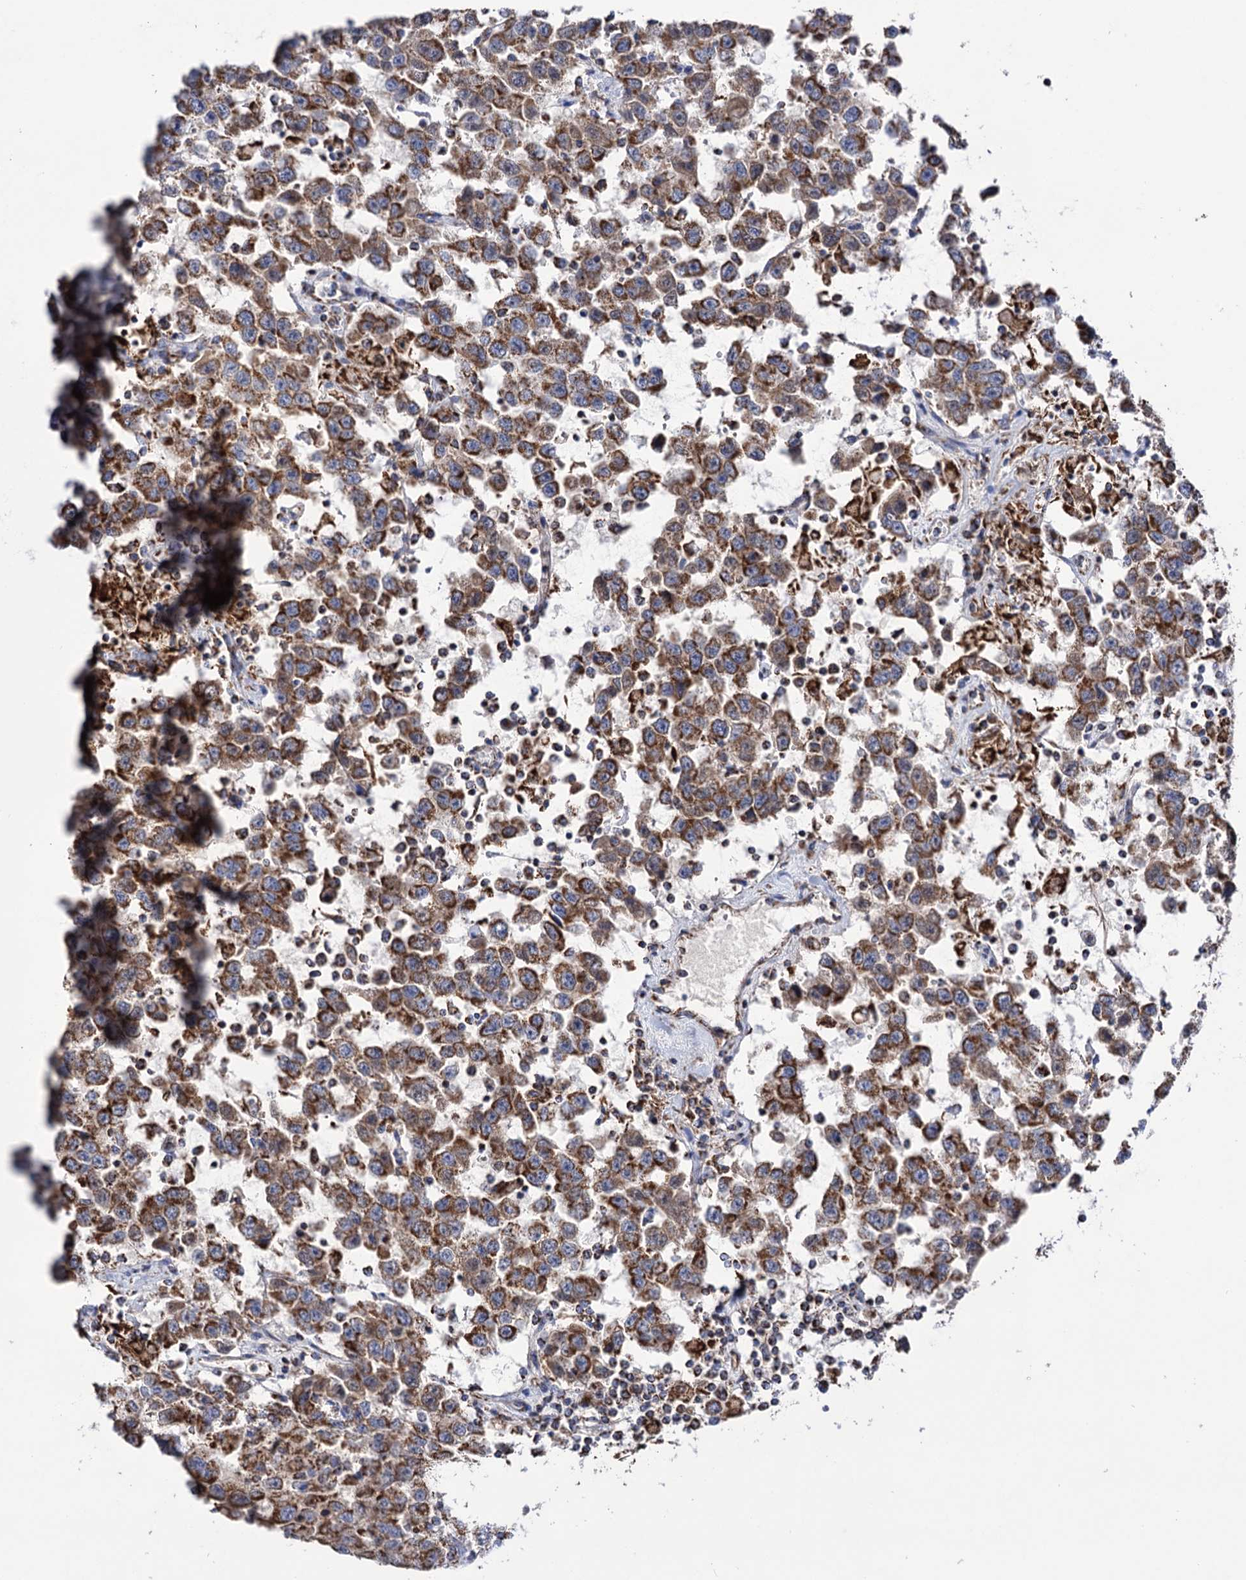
{"staining": {"intensity": "strong", "quantity": ">75%", "location": "cytoplasmic/membranous"}, "tissue": "testis cancer", "cell_type": "Tumor cells", "image_type": "cancer", "snomed": [{"axis": "morphology", "description": "Seminoma, NOS"}, {"axis": "topography", "description": "Testis"}], "caption": "Protein staining reveals strong cytoplasmic/membranous staining in about >75% of tumor cells in testis cancer.", "gene": "ABHD10", "patient": {"sex": "male", "age": 41}}